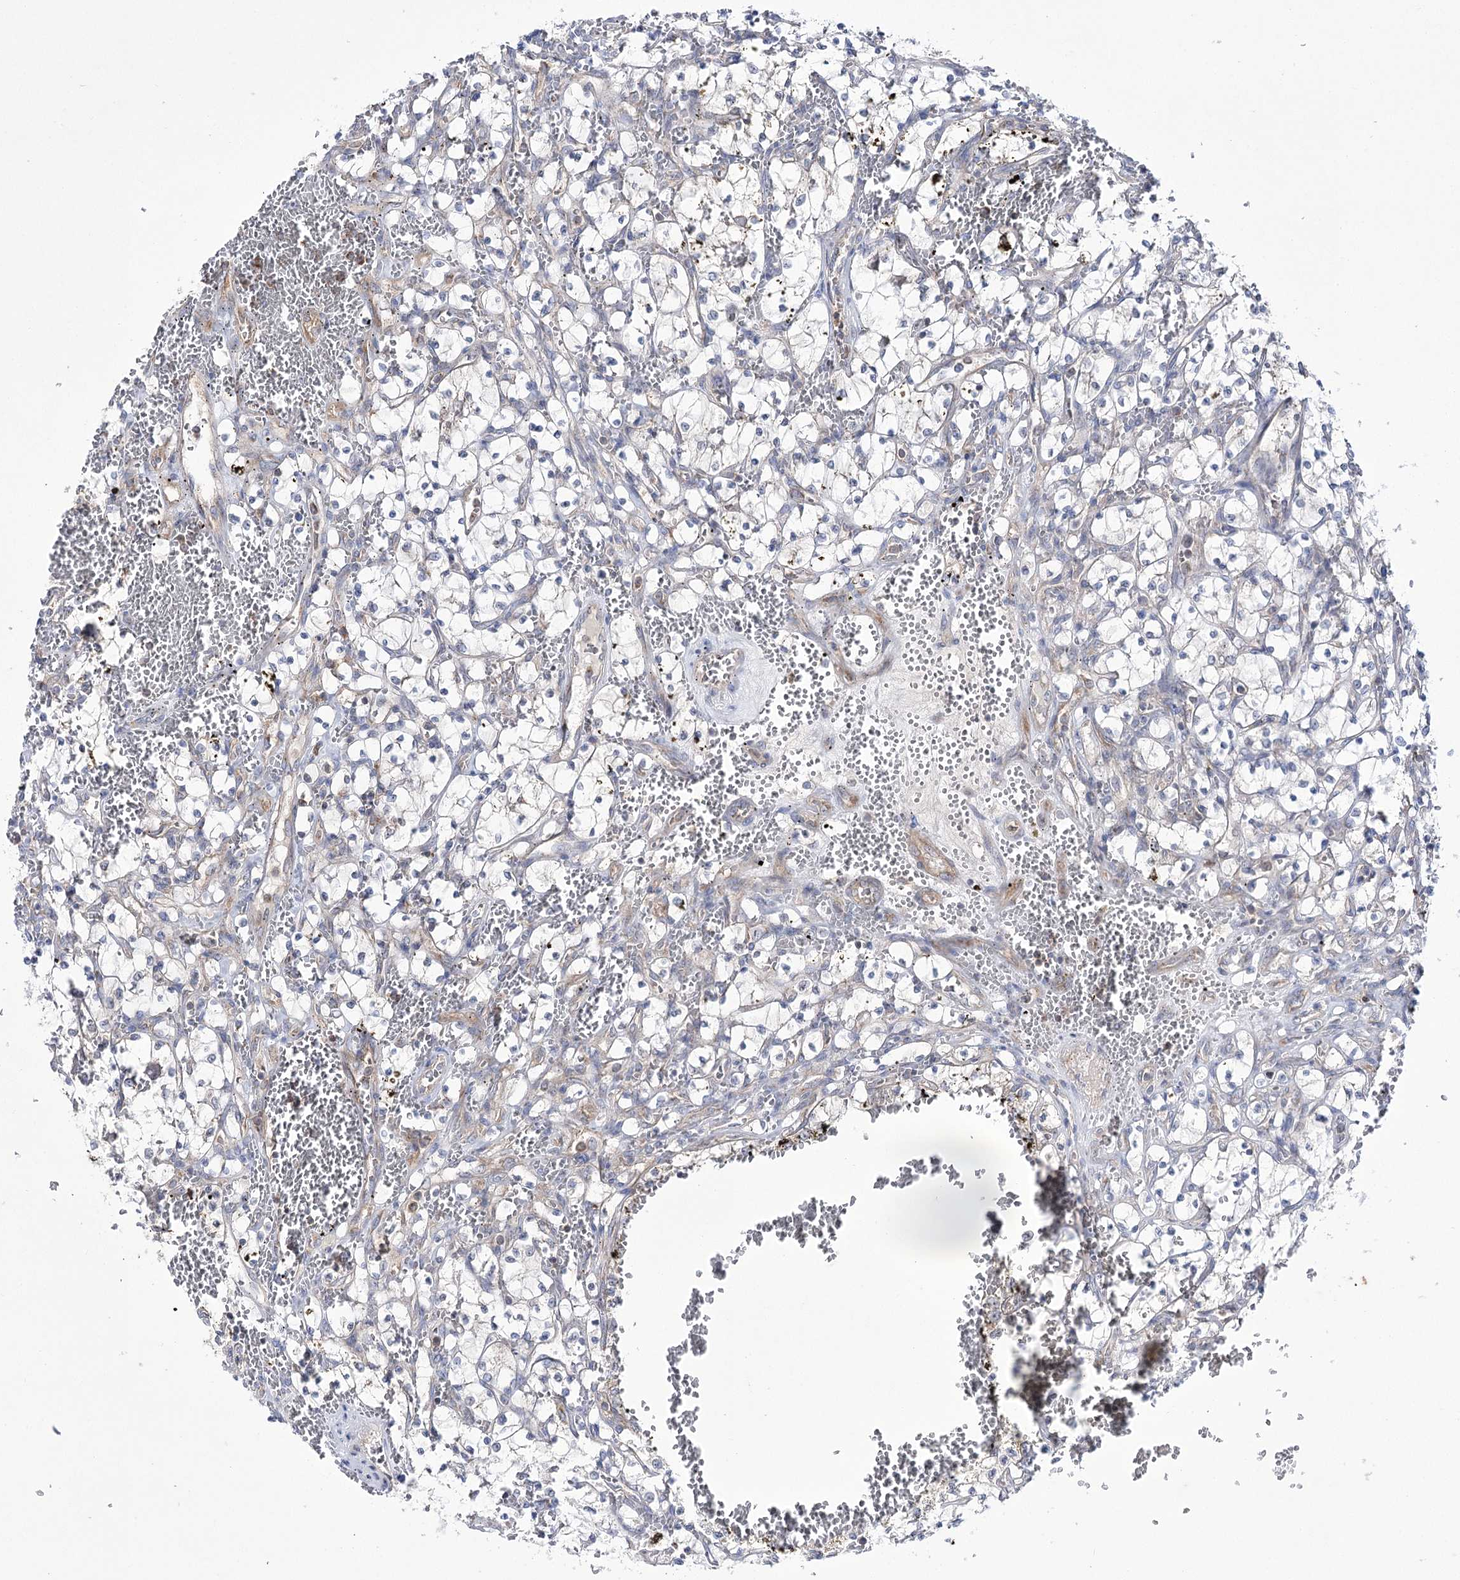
{"staining": {"intensity": "negative", "quantity": "none", "location": "none"}, "tissue": "renal cancer", "cell_type": "Tumor cells", "image_type": "cancer", "snomed": [{"axis": "morphology", "description": "Adenocarcinoma, NOS"}, {"axis": "topography", "description": "Kidney"}], "caption": "High magnification brightfield microscopy of adenocarcinoma (renal) stained with DAB (3,3'-diaminobenzidine) (brown) and counterstained with hematoxylin (blue): tumor cells show no significant staining.", "gene": "ZNF622", "patient": {"sex": "female", "age": 69}}